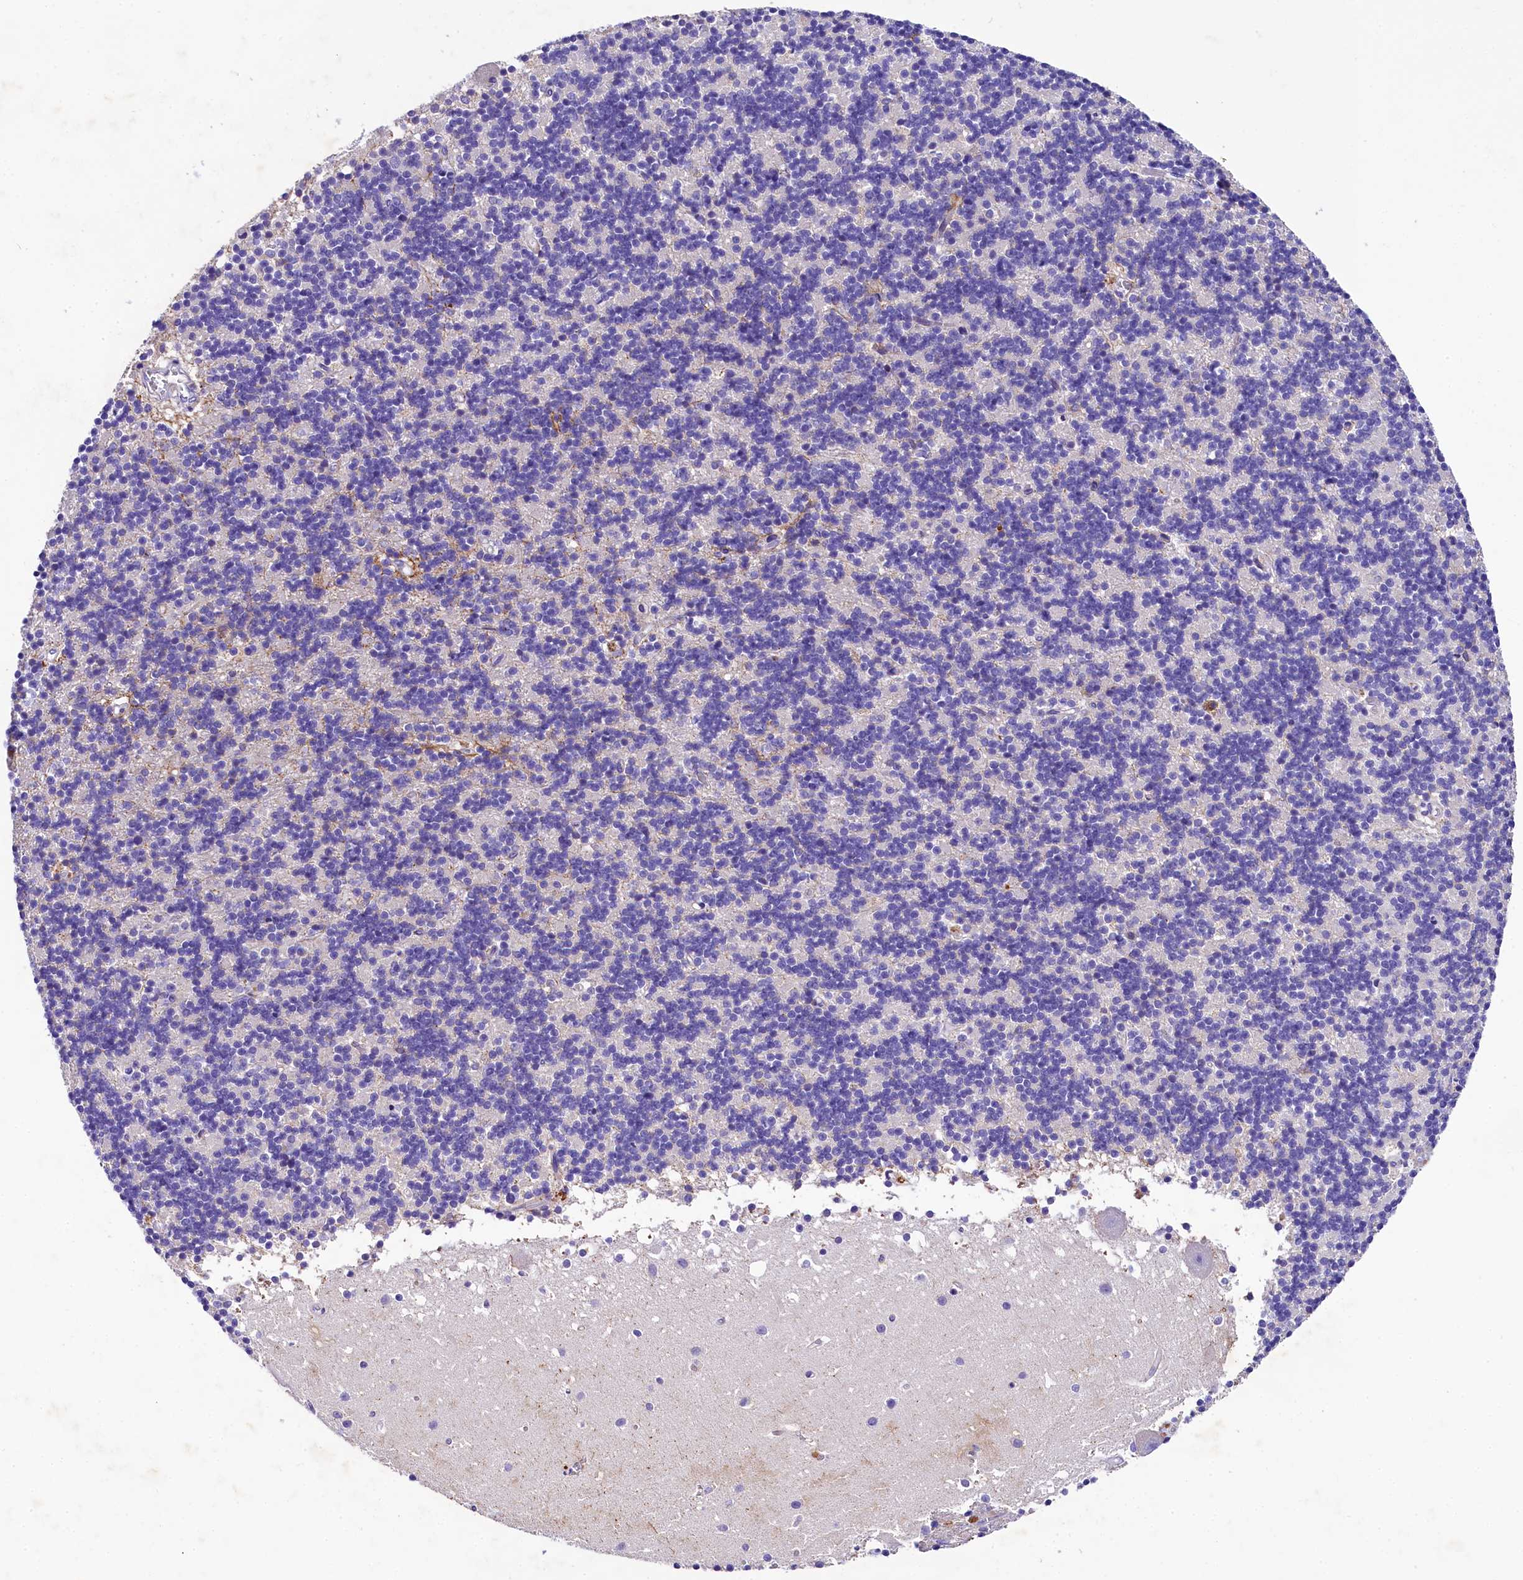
{"staining": {"intensity": "negative", "quantity": "none", "location": "none"}, "tissue": "cerebellum", "cell_type": "Cells in granular layer", "image_type": "normal", "snomed": [{"axis": "morphology", "description": "Normal tissue, NOS"}, {"axis": "topography", "description": "Cerebellum"}], "caption": "This is an IHC photomicrograph of normal cerebellum. There is no staining in cells in granular layer.", "gene": "SOD3", "patient": {"sex": "male", "age": 54}}